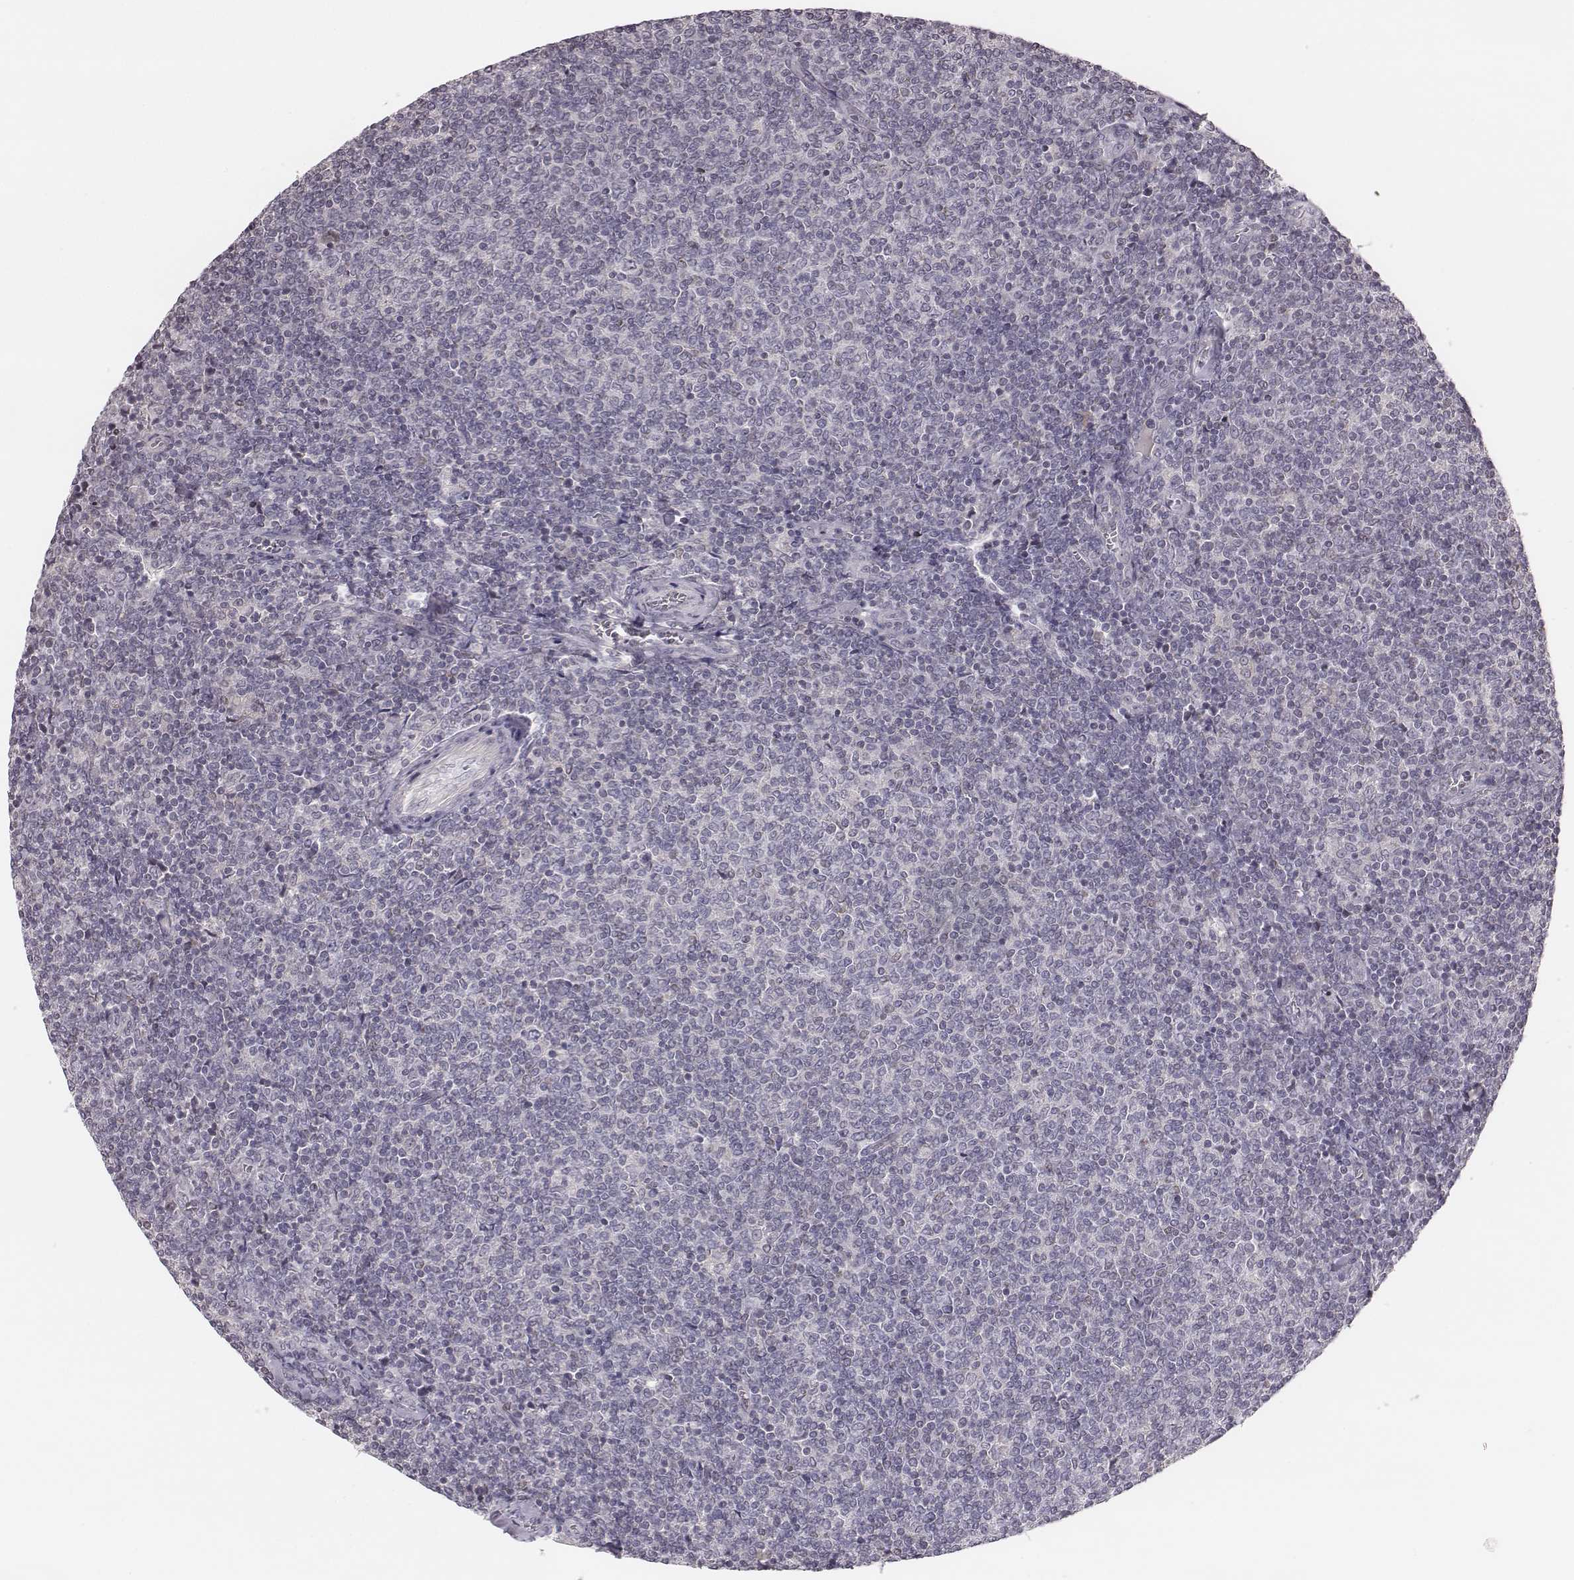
{"staining": {"intensity": "negative", "quantity": "none", "location": "none"}, "tissue": "lymphoma", "cell_type": "Tumor cells", "image_type": "cancer", "snomed": [{"axis": "morphology", "description": "Malignant lymphoma, non-Hodgkin's type, Low grade"}, {"axis": "topography", "description": "Lymph node"}], "caption": "IHC histopathology image of neoplastic tissue: lymphoma stained with DAB (3,3'-diaminobenzidine) displays no significant protein positivity in tumor cells.", "gene": "TLX3", "patient": {"sex": "male", "age": 52}}